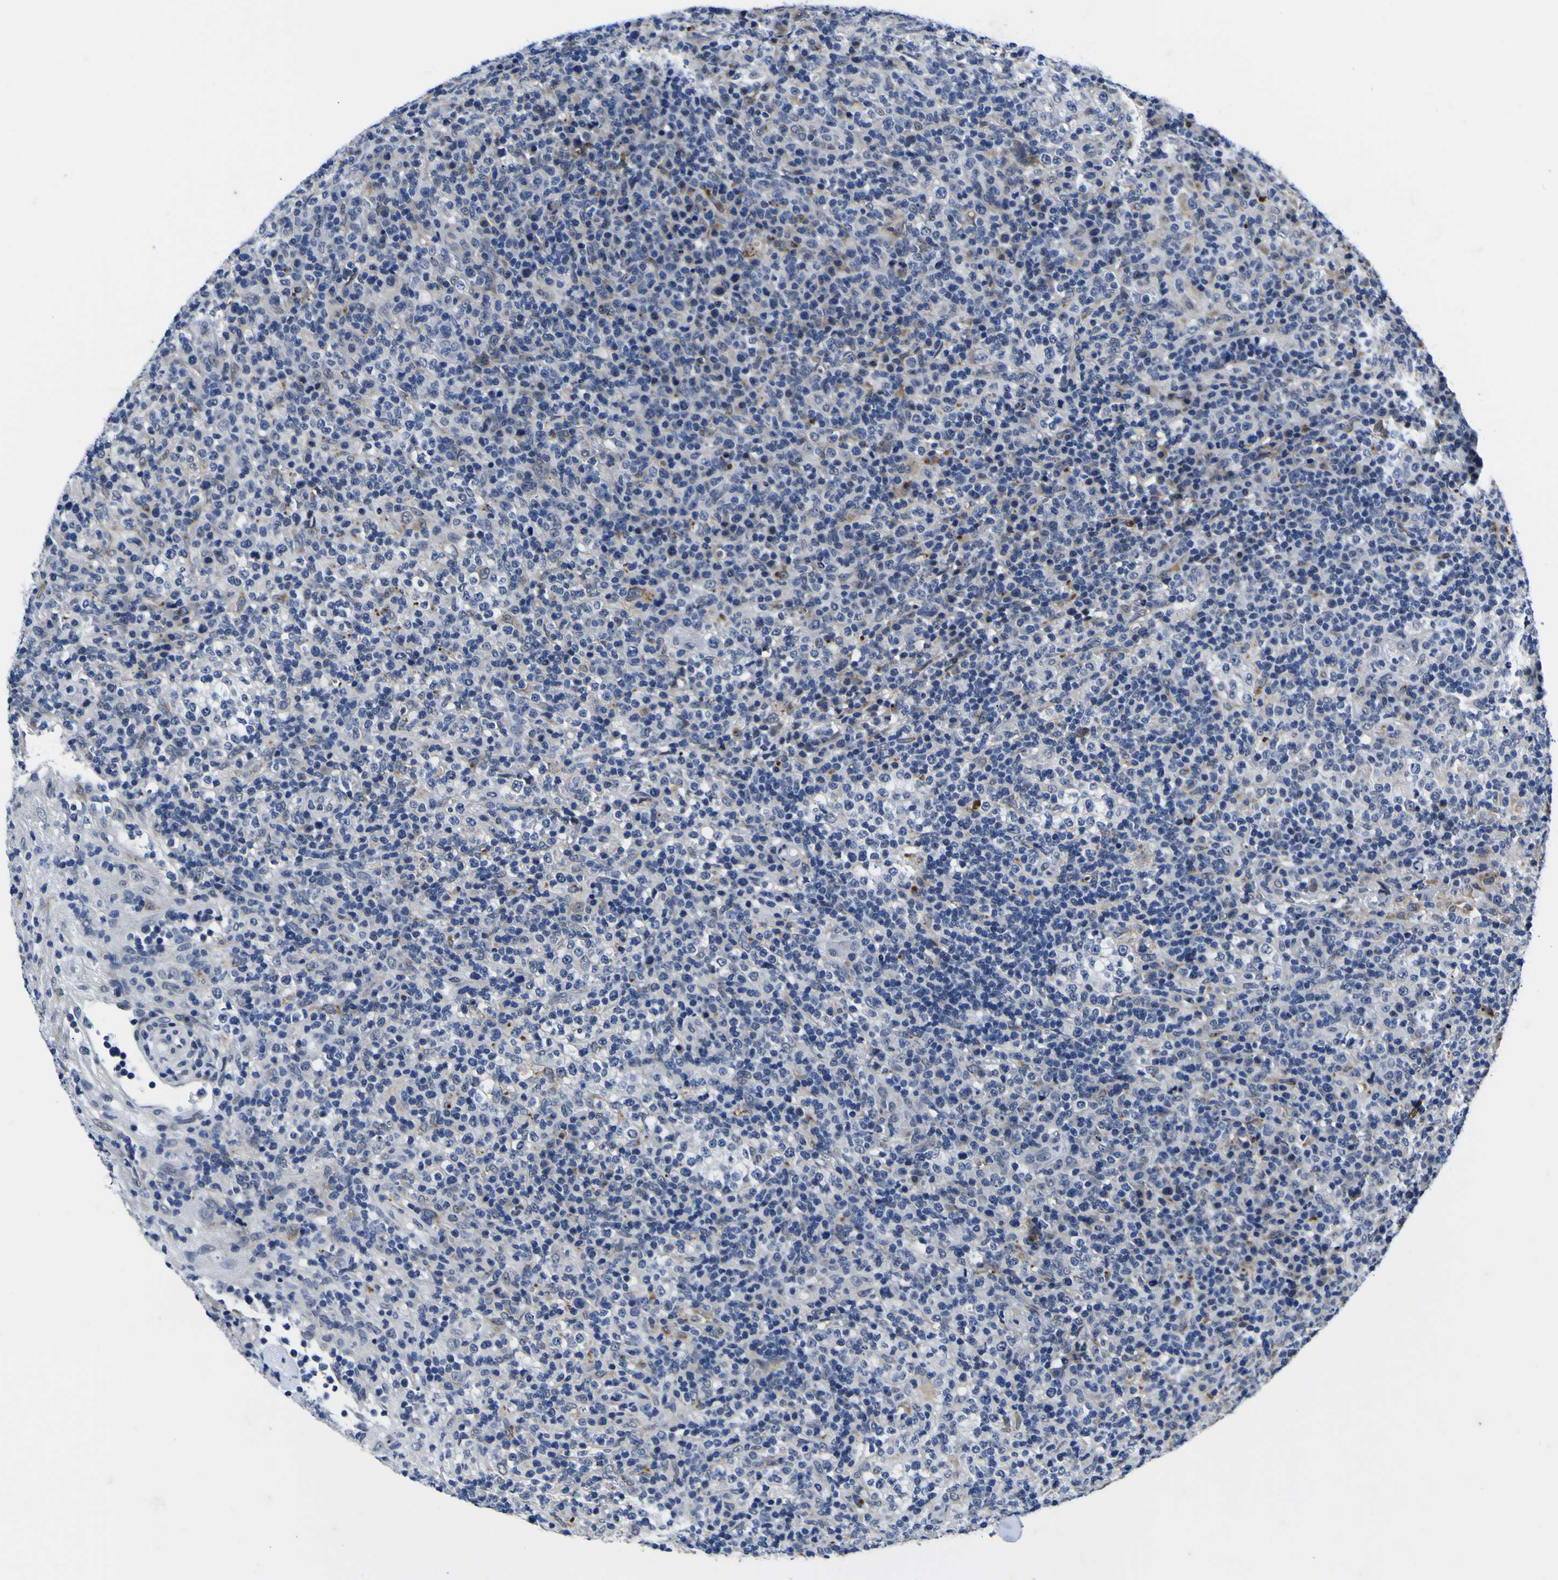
{"staining": {"intensity": "weak", "quantity": "<25%", "location": "cytoplasmic/membranous"}, "tissue": "lymphoma", "cell_type": "Tumor cells", "image_type": "cancer", "snomed": [{"axis": "morphology", "description": "Malignant lymphoma, non-Hodgkin's type, High grade"}, {"axis": "topography", "description": "Lymph node"}], "caption": "DAB immunohistochemical staining of lymphoma reveals no significant expression in tumor cells.", "gene": "IGFLR1", "patient": {"sex": "female", "age": 76}}